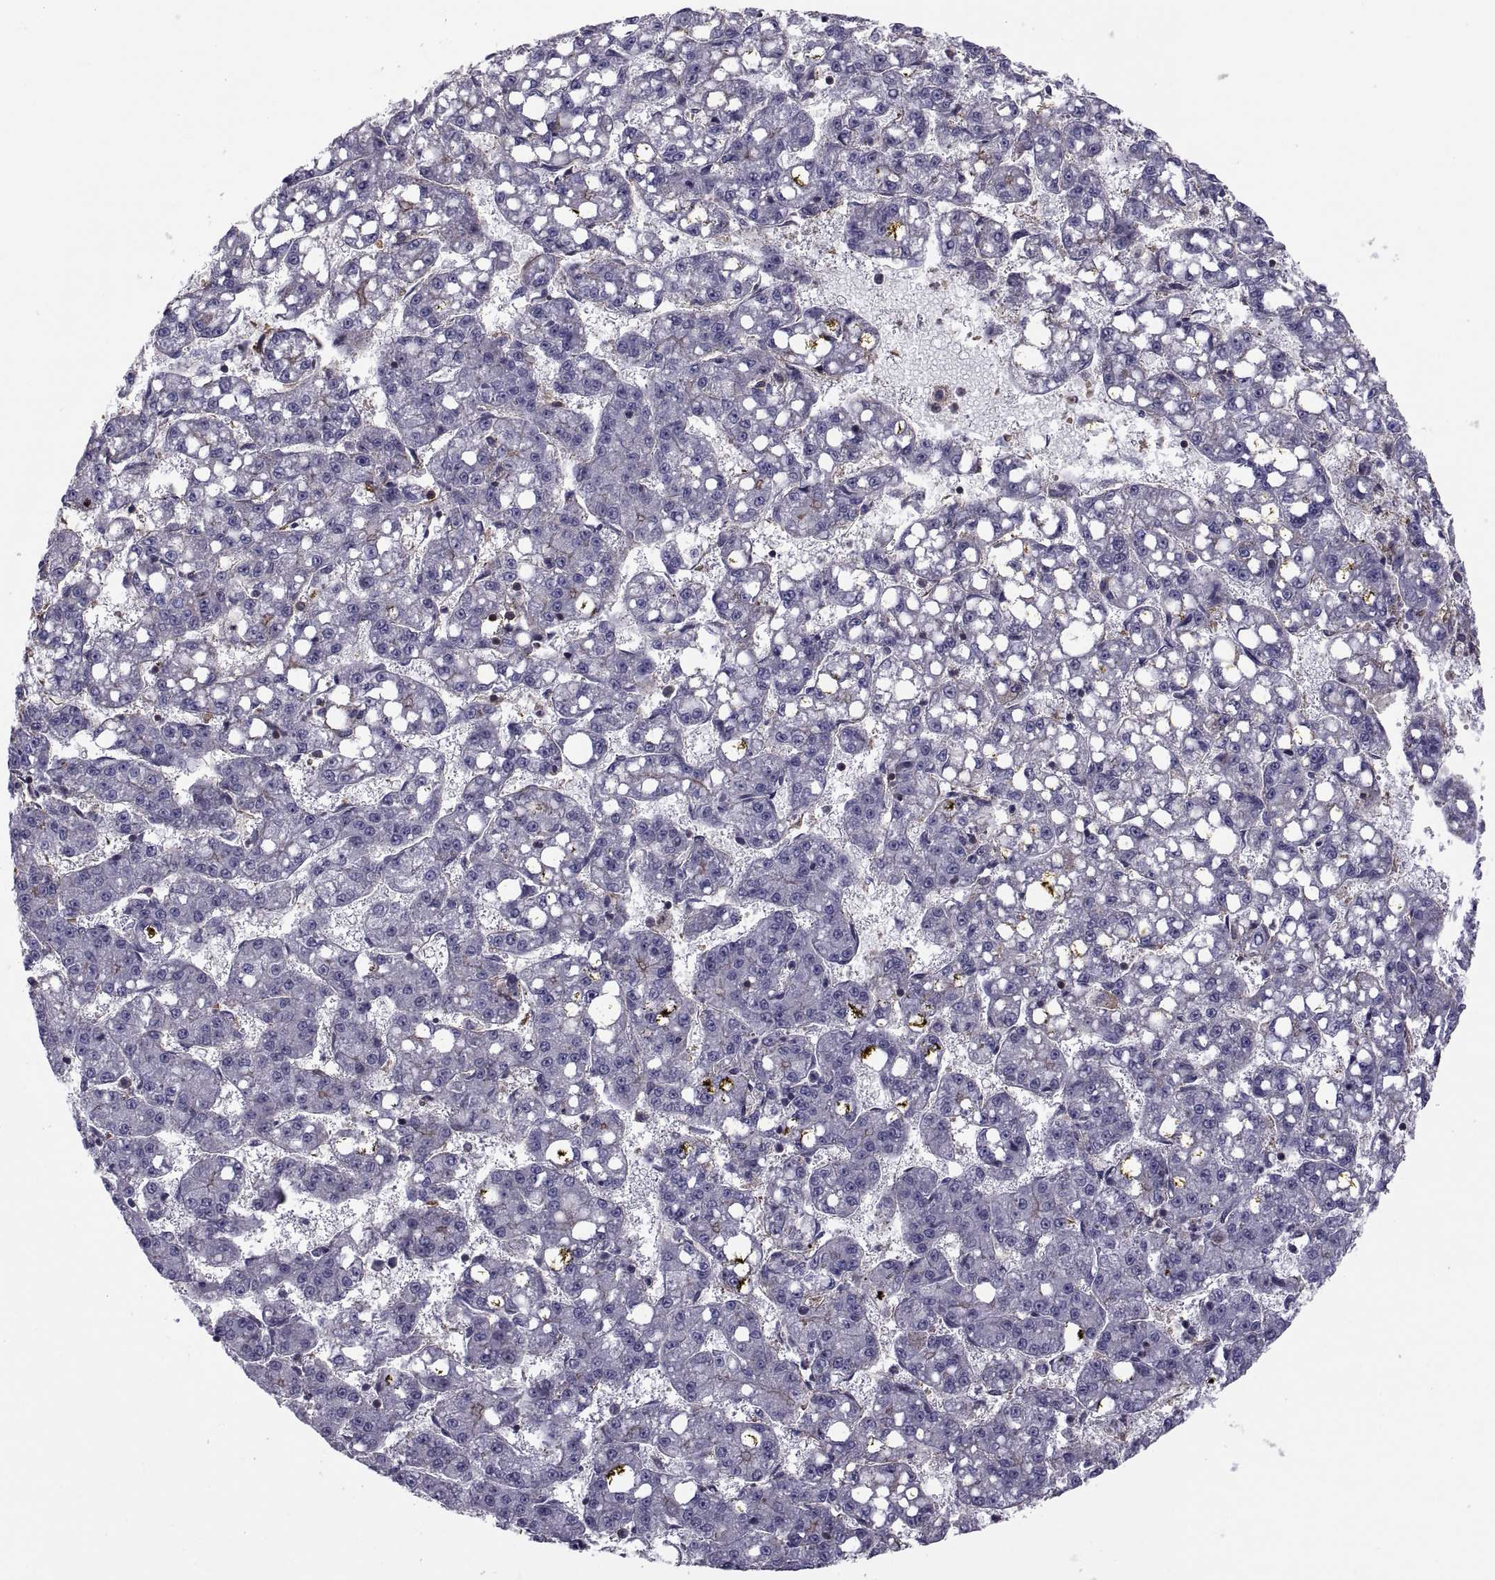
{"staining": {"intensity": "negative", "quantity": "none", "location": "none"}, "tissue": "liver cancer", "cell_type": "Tumor cells", "image_type": "cancer", "snomed": [{"axis": "morphology", "description": "Carcinoma, Hepatocellular, NOS"}, {"axis": "topography", "description": "Liver"}], "caption": "Tumor cells show no significant protein expression in liver hepatocellular carcinoma.", "gene": "MYH9", "patient": {"sex": "female", "age": 65}}